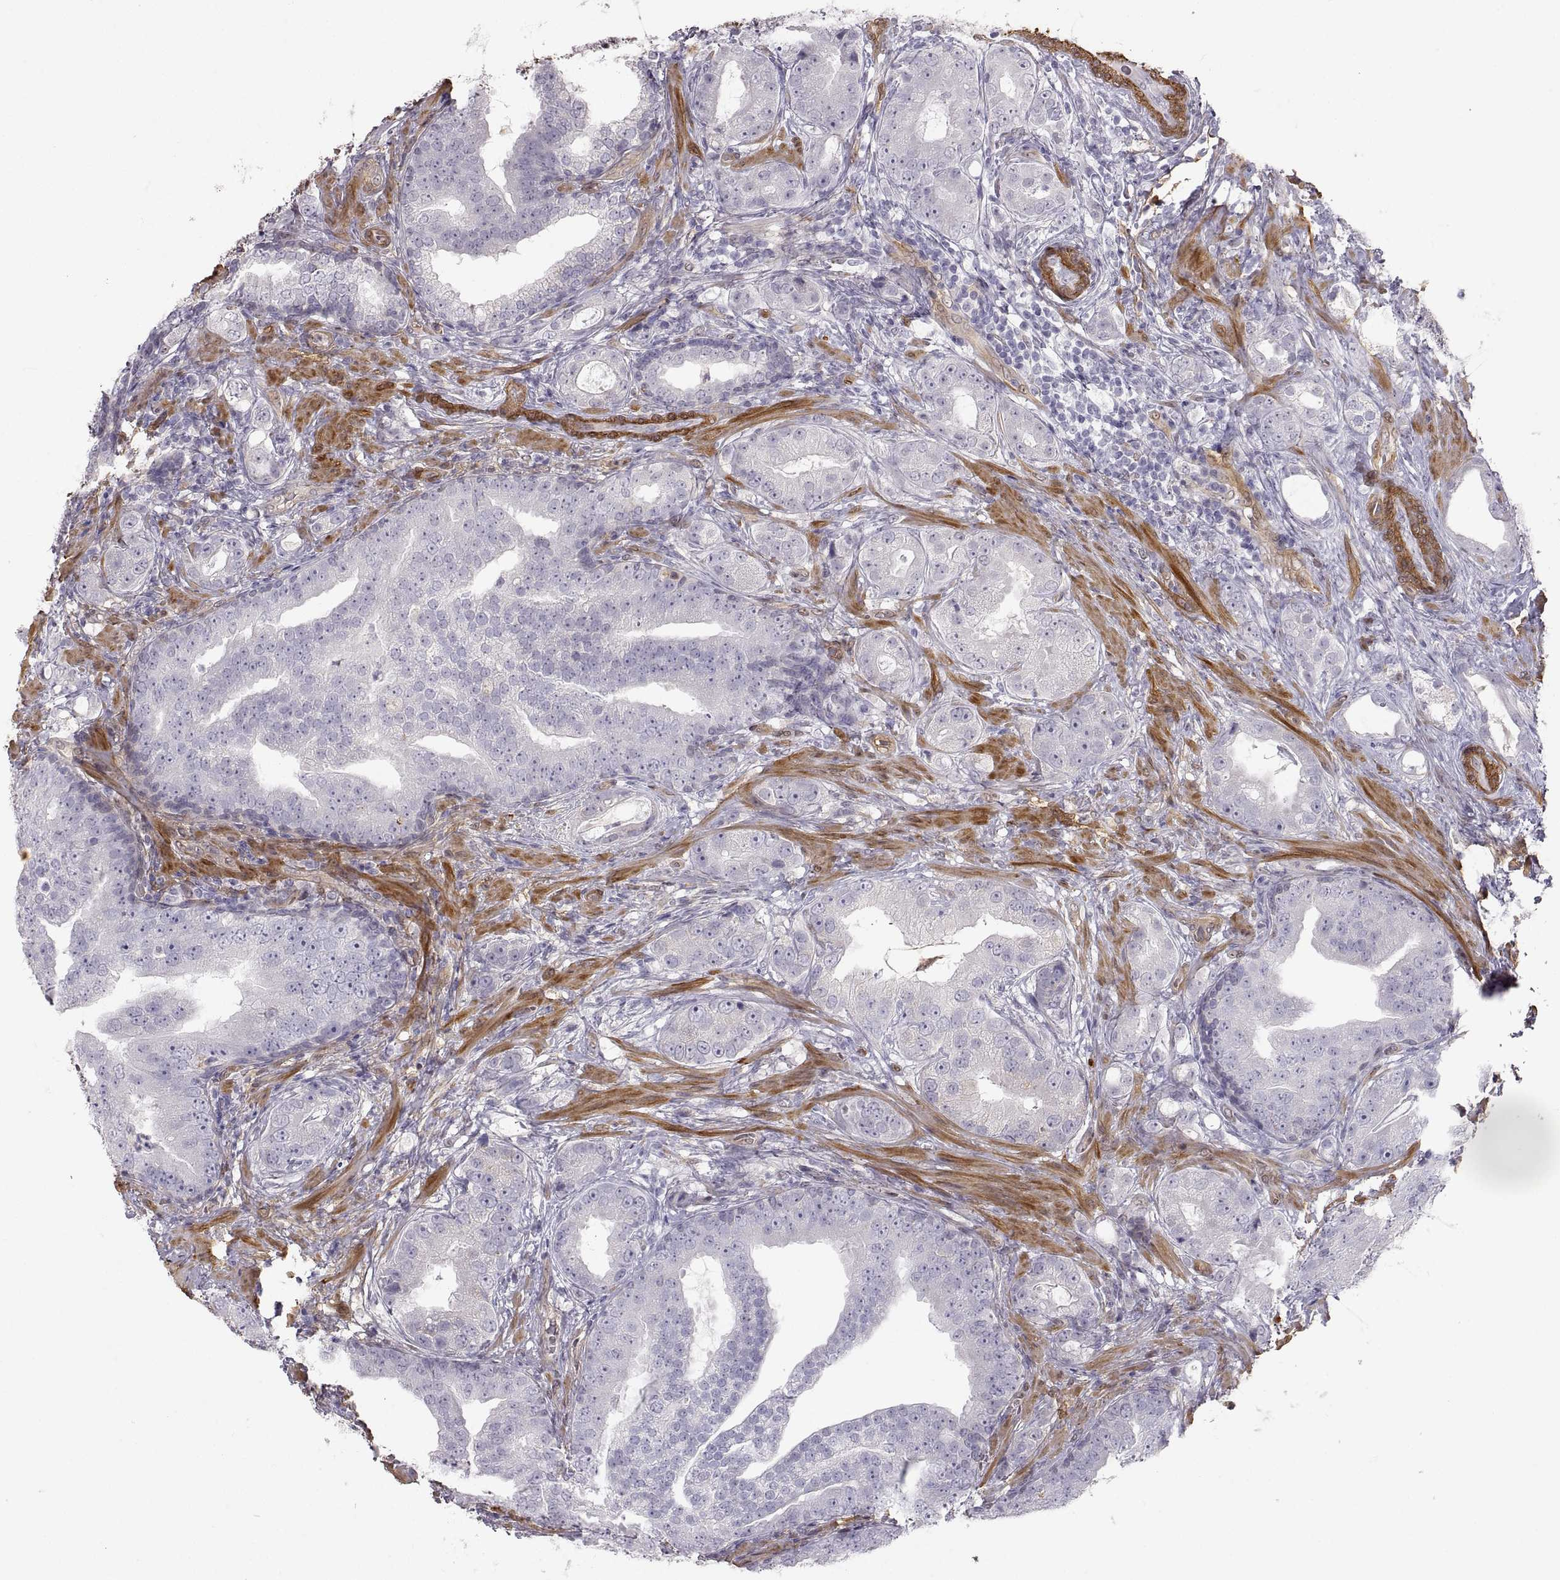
{"staining": {"intensity": "negative", "quantity": "none", "location": "none"}, "tissue": "prostate cancer", "cell_type": "Tumor cells", "image_type": "cancer", "snomed": [{"axis": "morphology", "description": "Adenocarcinoma, NOS"}, {"axis": "topography", "description": "Prostate"}], "caption": "Immunohistochemistry image of neoplastic tissue: human prostate cancer (adenocarcinoma) stained with DAB displays no significant protein positivity in tumor cells.", "gene": "PGM5", "patient": {"sex": "male", "age": 57}}